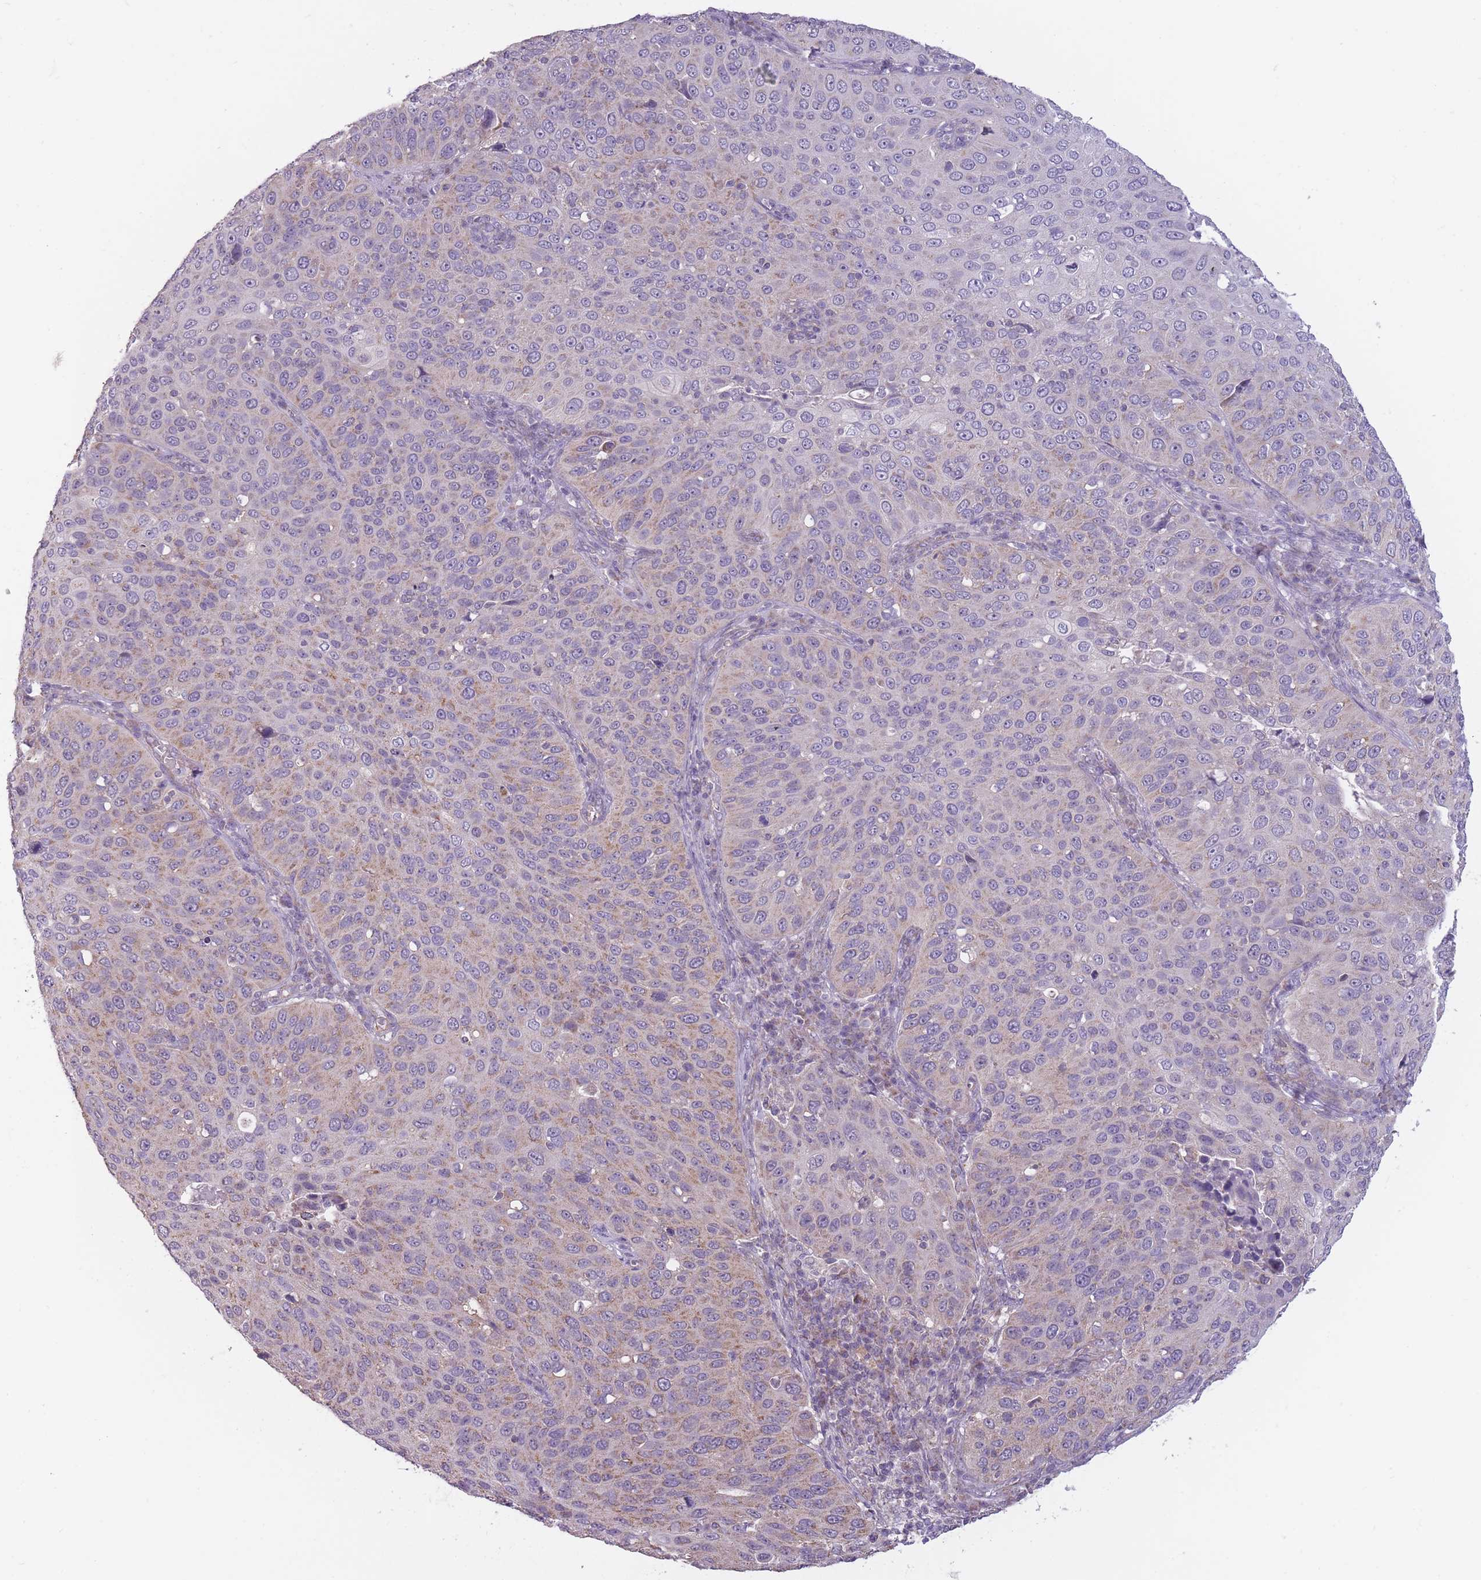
{"staining": {"intensity": "weak", "quantity": "25%-75%", "location": "cytoplasmic/membranous"}, "tissue": "cervical cancer", "cell_type": "Tumor cells", "image_type": "cancer", "snomed": [{"axis": "morphology", "description": "Squamous cell carcinoma, NOS"}, {"axis": "topography", "description": "Cervix"}], "caption": "A histopathology image of cervical squamous cell carcinoma stained for a protein exhibits weak cytoplasmic/membranous brown staining in tumor cells.", "gene": "MRPS18C", "patient": {"sex": "female", "age": 36}}